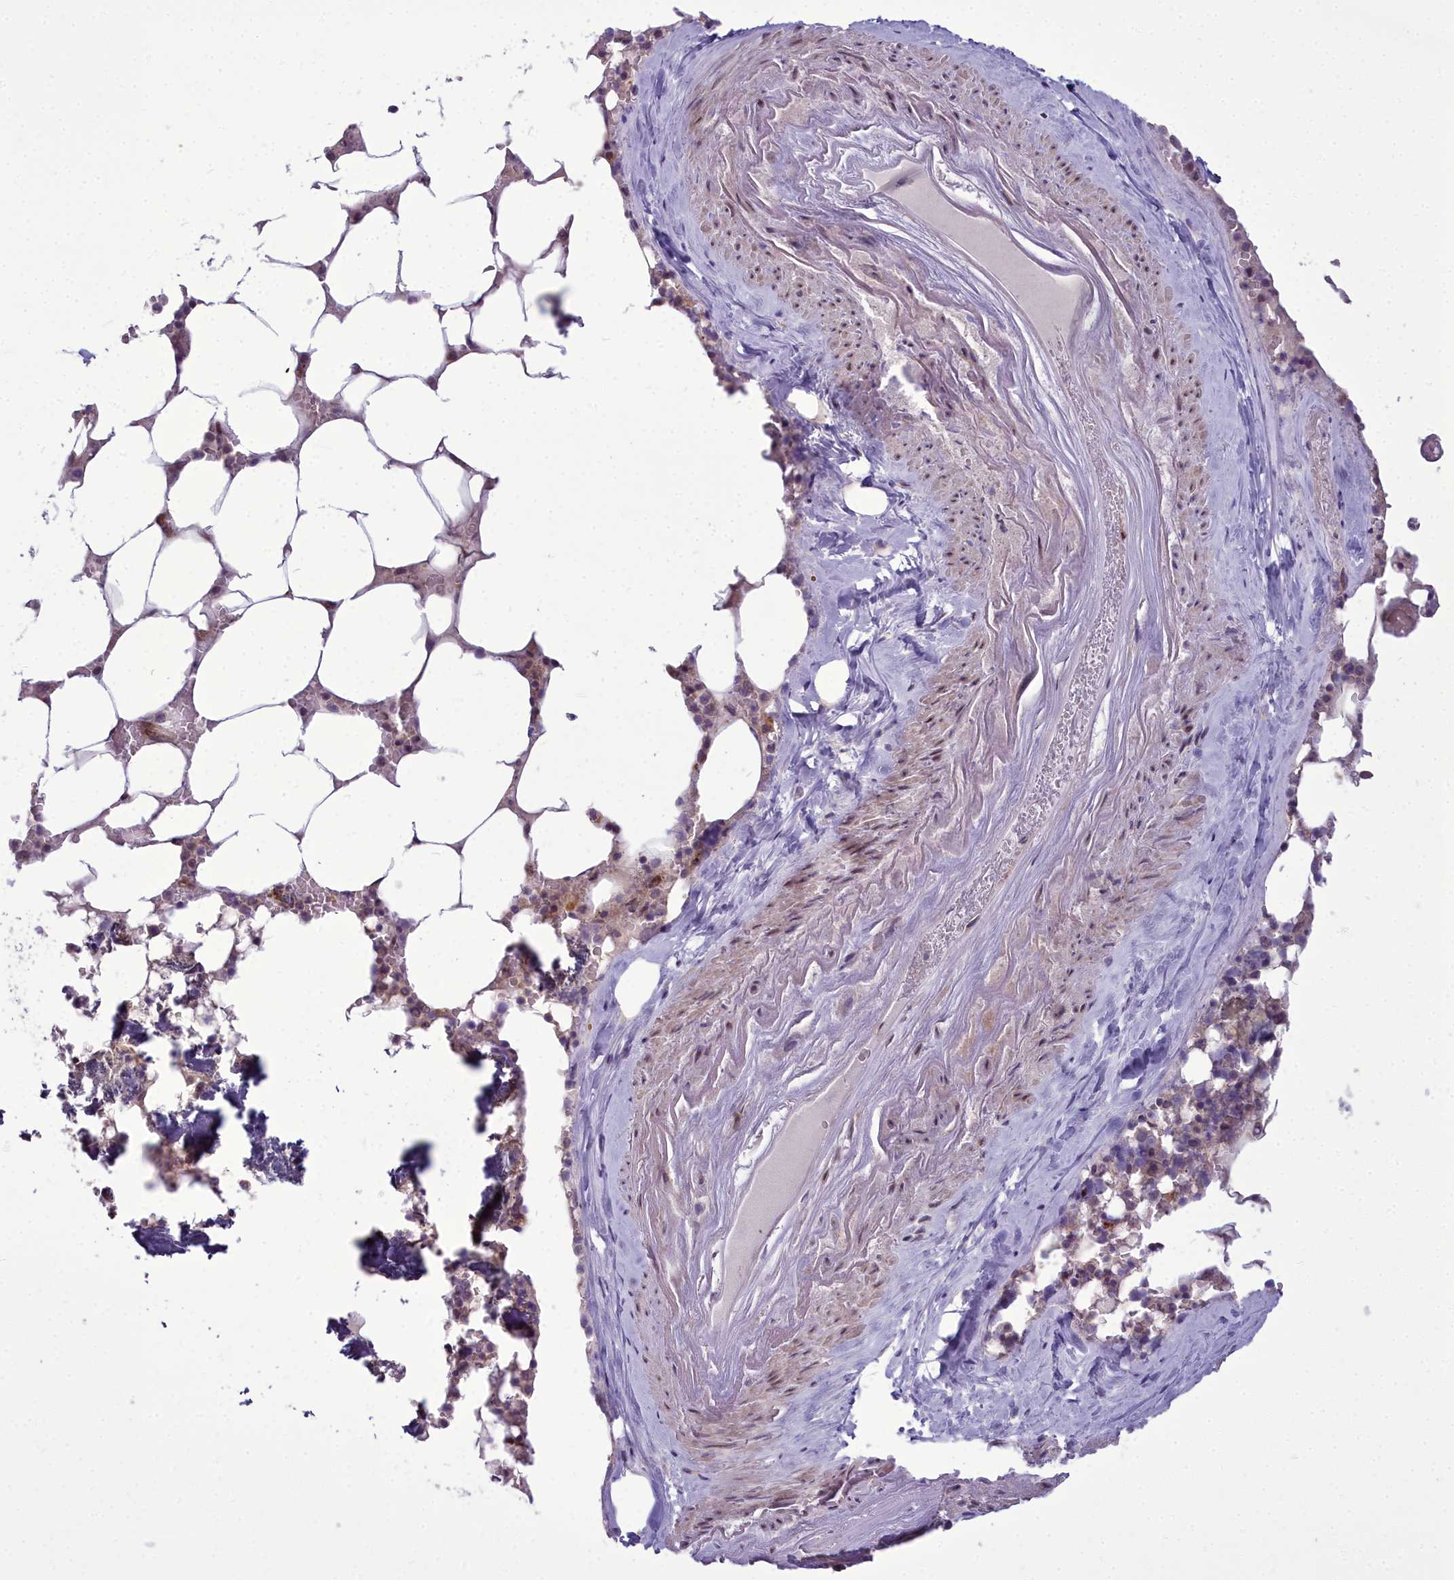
{"staining": {"intensity": "strong", "quantity": "<25%", "location": "nuclear"}, "tissue": "bone marrow", "cell_type": "Hematopoietic cells", "image_type": "normal", "snomed": [{"axis": "morphology", "description": "Normal tissue, NOS"}, {"axis": "topography", "description": "Bone marrow"}], "caption": "Immunohistochemical staining of benign human bone marrow displays medium levels of strong nuclear expression in about <25% of hematopoietic cells. The staining was performed using DAB to visualize the protein expression in brown, while the nuclei were stained in blue with hematoxylin (Magnification: 20x).", "gene": "AP1M1", "patient": {"sex": "male", "age": 64}}